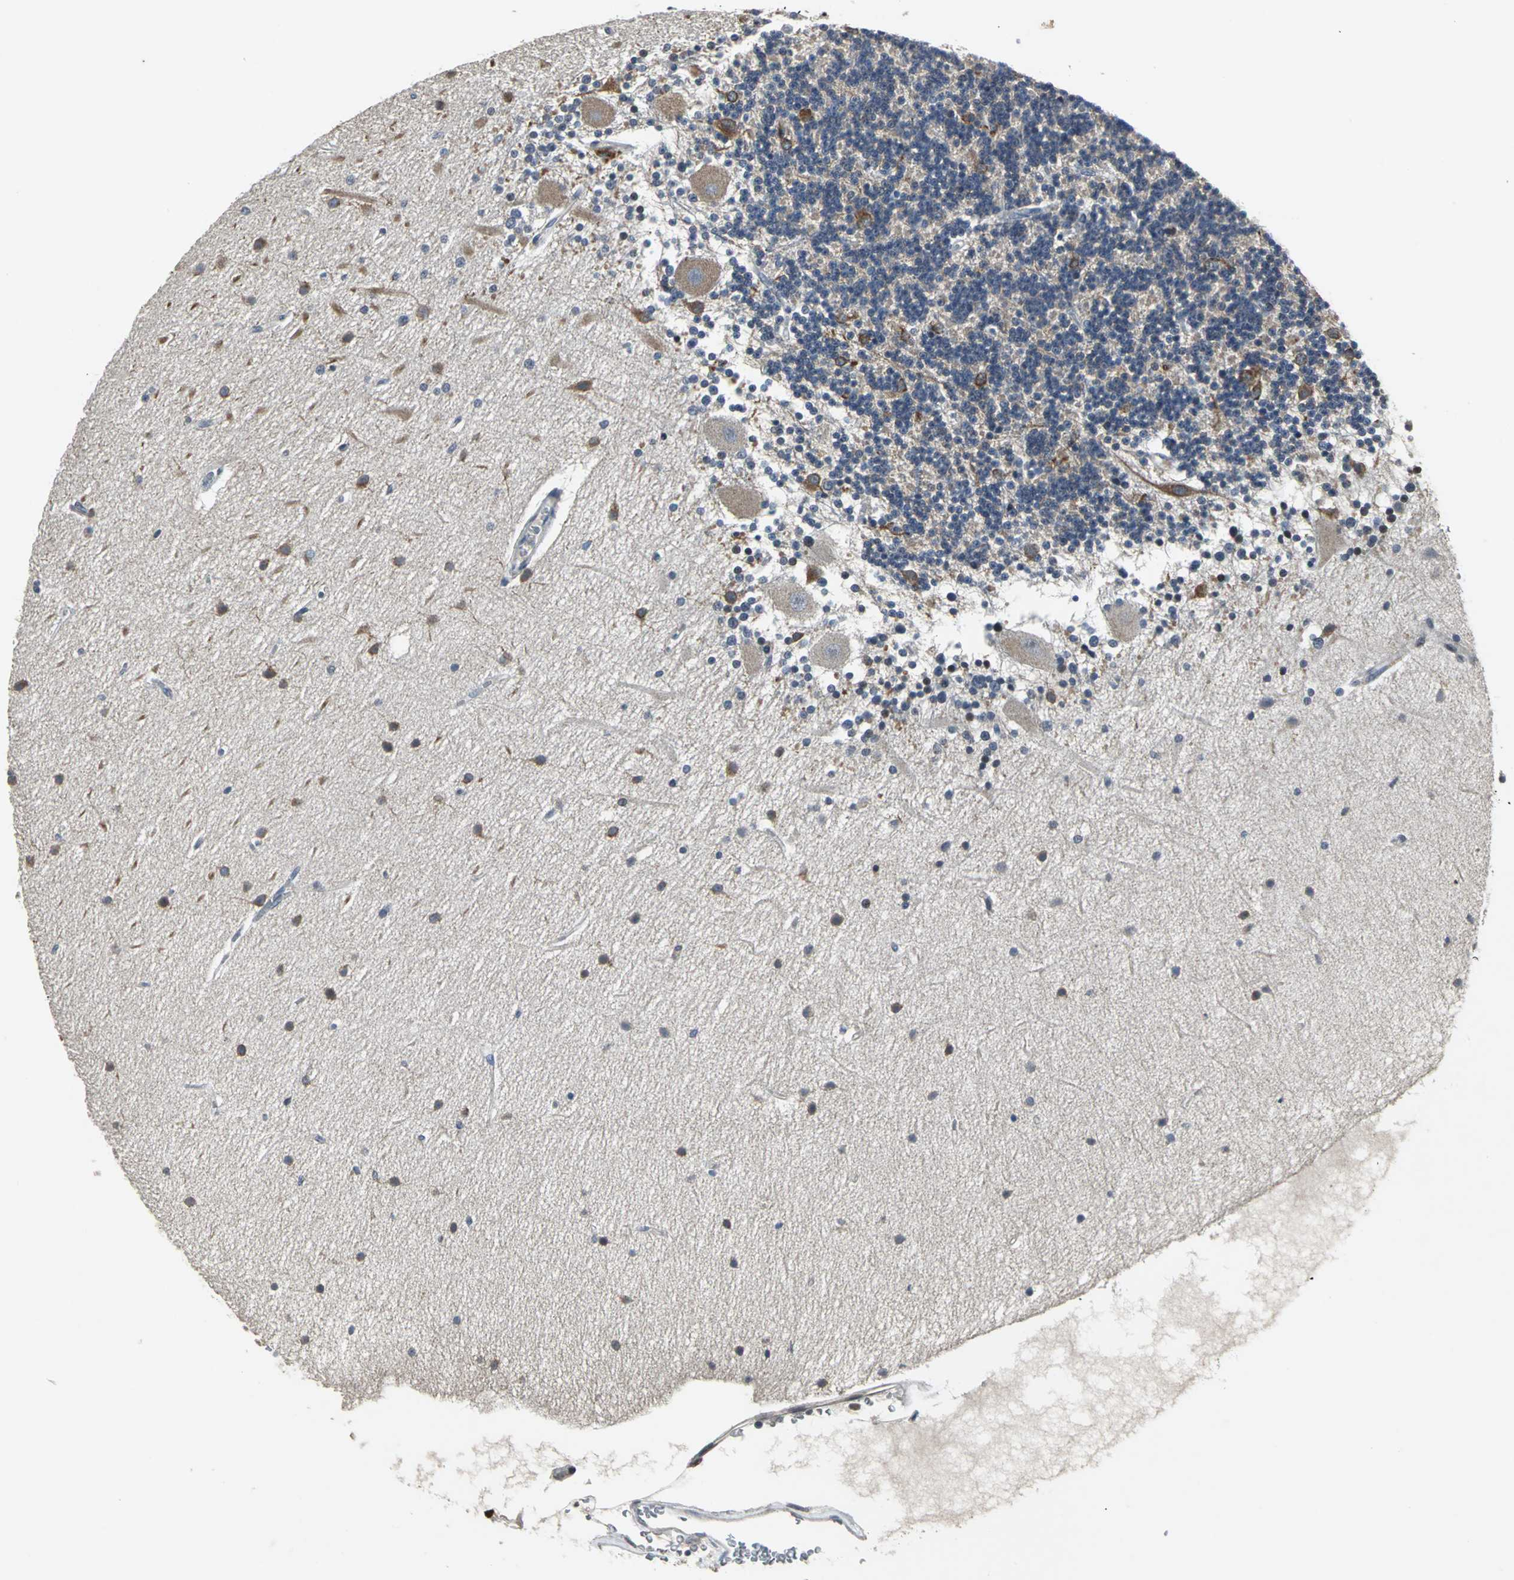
{"staining": {"intensity": "moderate", "quantity": "<25%", "location": "cytoplasmic/membranous"}, "tissue": "cerebellum", "cell_type": "Cells in granular layer", "image_type": "normal", "snomed": [{"axis": "morphology", "description": "Normal tissue, NOS"}, {"axis": "topography", "description": "Cerebellum"}], "caption": "A histopathology image of human cerebellum stained for a protein reveals moderate cytoplasmic/membranous brown staining in cells in granular layer.", "gene": "JADE3", "patient": {"sex": "female", "age": 54}}